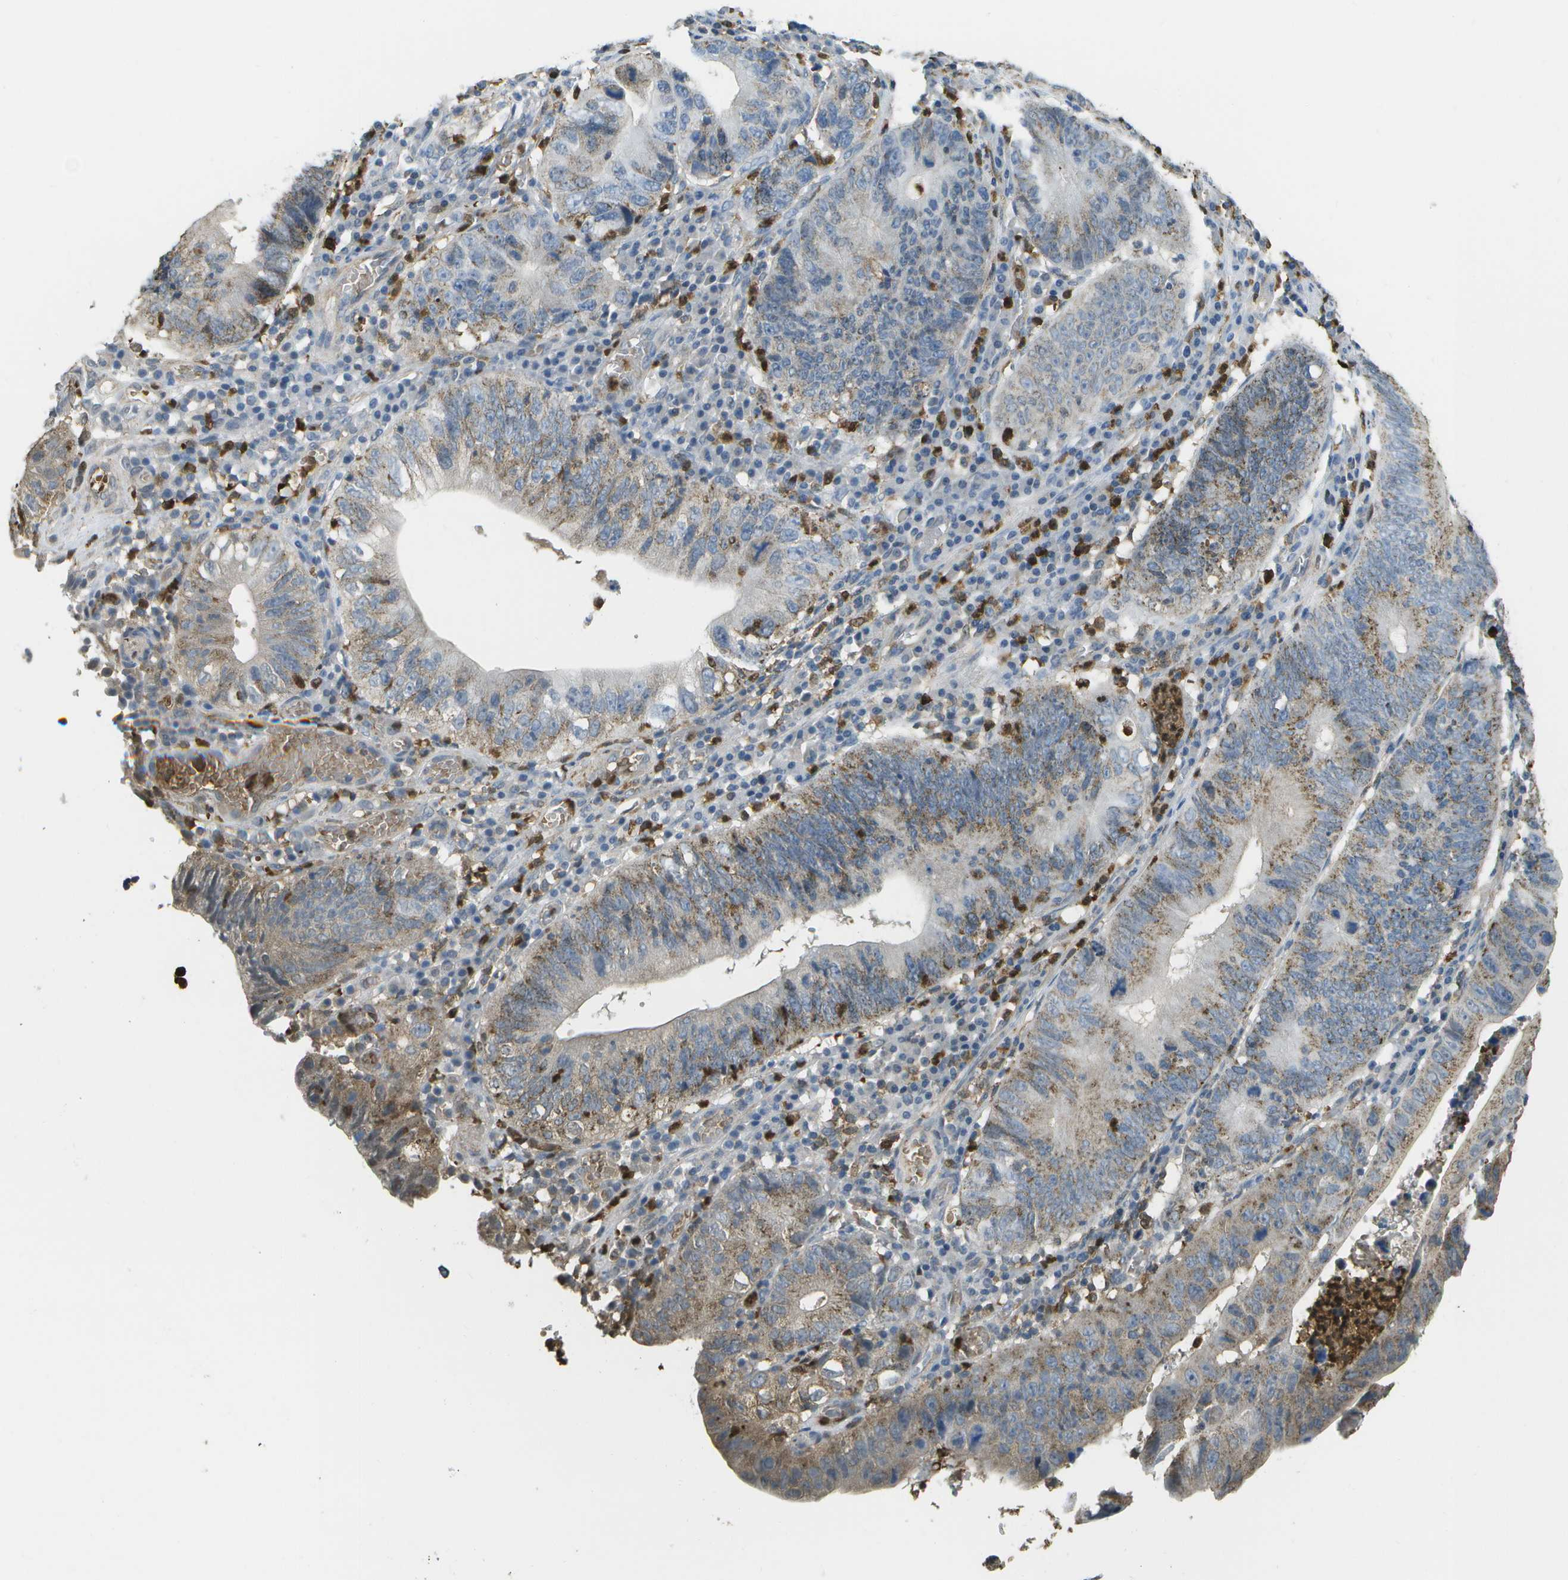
{"staining": {"intensity": "moderate", "quantity": "25%-75%", "location": "cytoplasmic/membranous"}, "tissue": "stomach cancer", "cell_type": "Tumor cells", "image_type": "cancer", "snomed": [{"axis": "morphology", "description": "Adenocarcinoma, NOS"}, {"axis": "topography", "description": "Stomach"}], "caption": "Stomach adenocarcinoma was stained to show a protein in brown. There is medium levels of moderate cytoplasmic/membranous expression in approximately 25%-75% of tumor cells.", "gene": "CACHD1", "patient": {"sex": "male", "age": 59}}